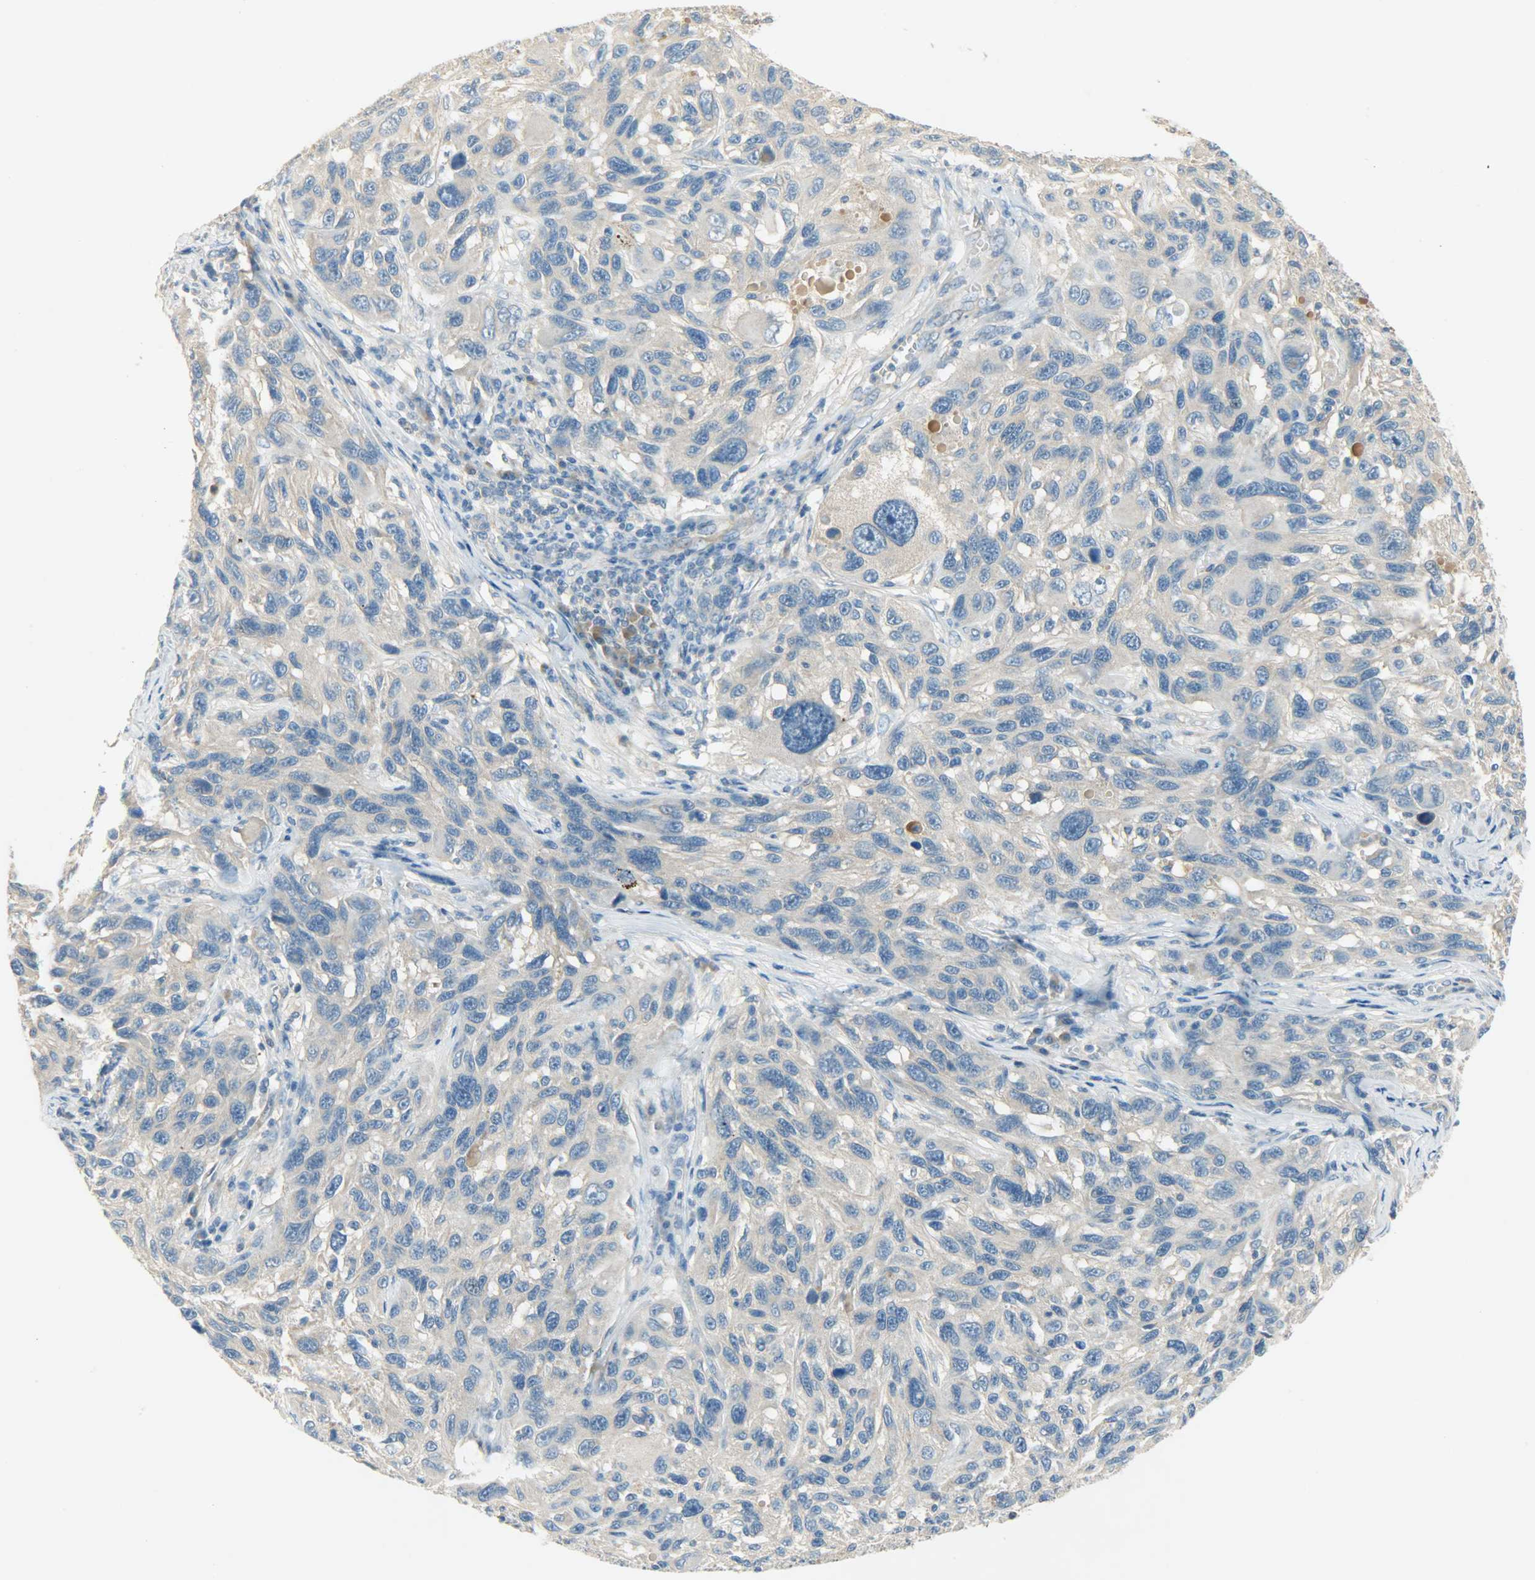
{"staining": {"intensity": "weak", "quantity": "25%-75%", "location": "cytoplasmic/membranous"}, "tissue": "melanoma", "cell_type": "Tumor cells", "image_type": "cancer", "snomed": [{"axis": "morphology", "description": "Malignant melanoma, NOS"}, {"axis": "topography", "description": "Skin"}], "caption": "IHC of human melanoma exhibits low levels of weak cytoplasmic/membranous positivity in approximately 25%-75% of tumor cells.", "gene": "DSG2", "patient": {"sex": "male", "age": 53}}